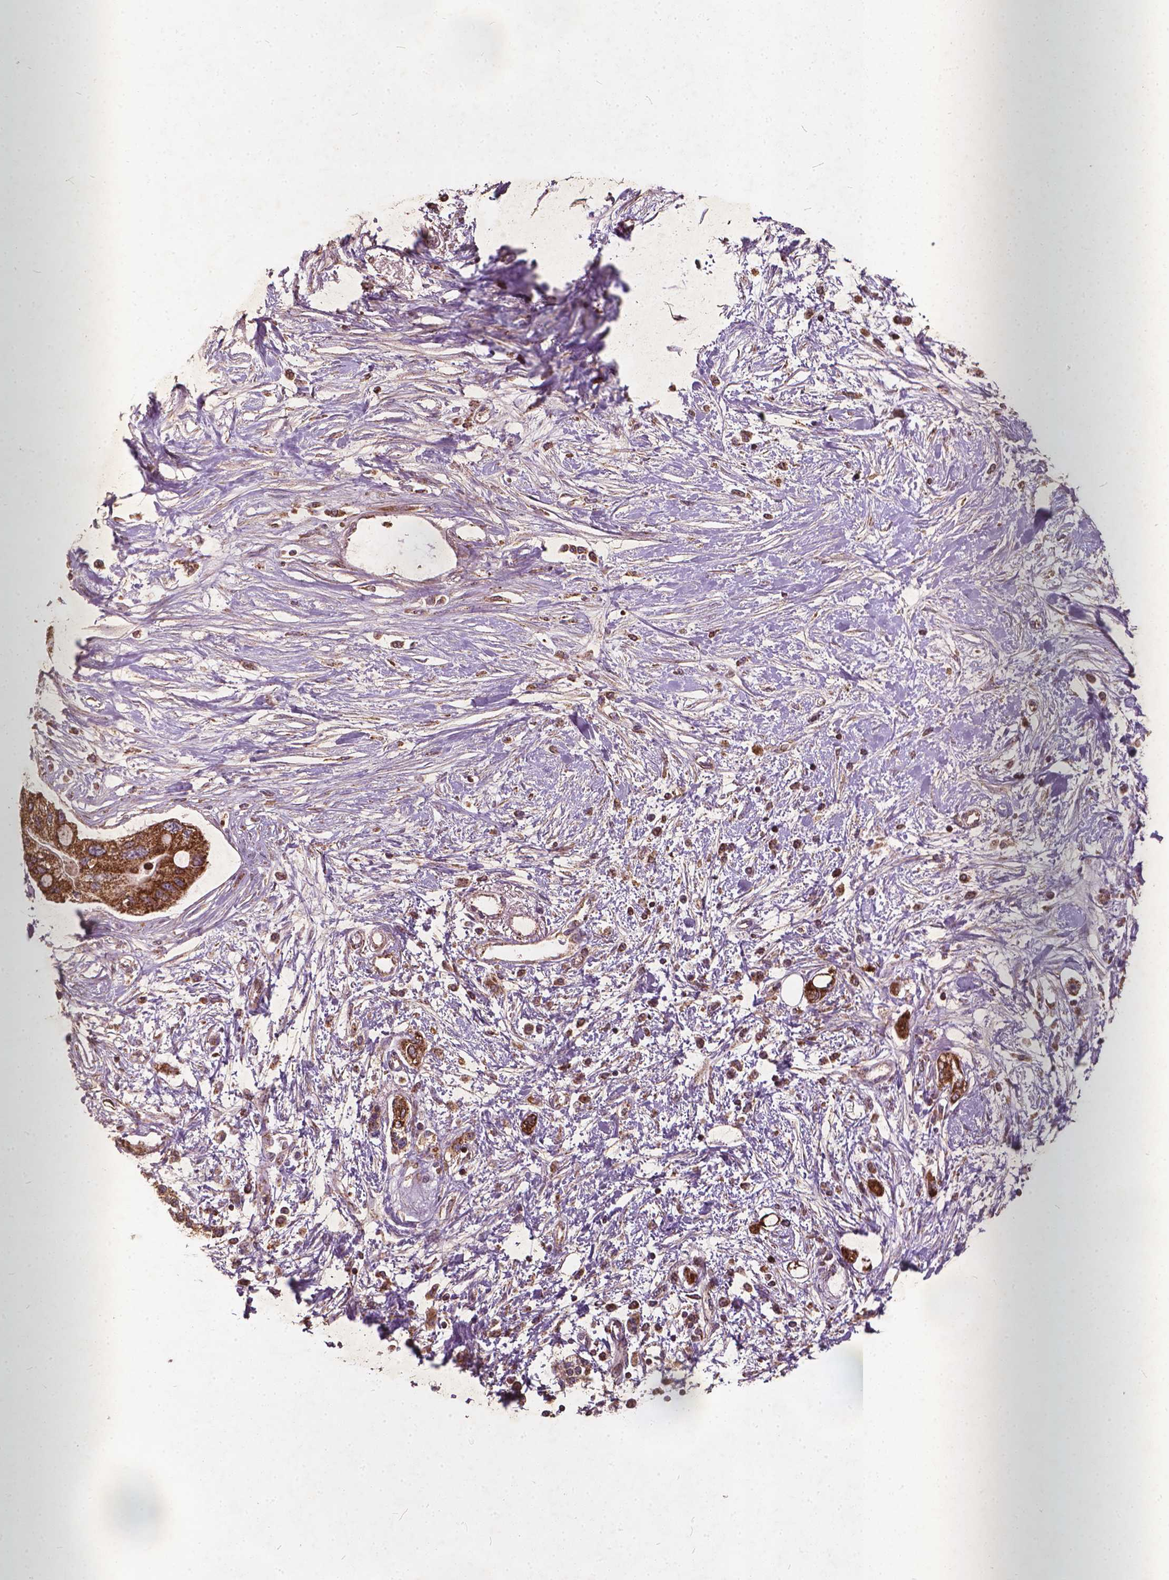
{"staining": {"intensity": "strong", "quantity": ">75%", "location": "cytoplasmic/membranous"}, "tissue": "pancreatic cancer", "cell_type": "Tumor cells", "image_type": "cancer", "snomed": [{"axis": "morphology", "description": "Adenocarcinoma, NOS"}, {"axis": "topography", "description": "Pancreas"}], "caption": "Immunohistochemistry (DAB) staining of human pancreatic cancer (adenocarcinoma) demonstrates strong cytoplasmic/membranous protein expression in approximately >75% of tumor cells.", "gene": "UBXN2A", "patient": {"sex": "female", "age": 77}}